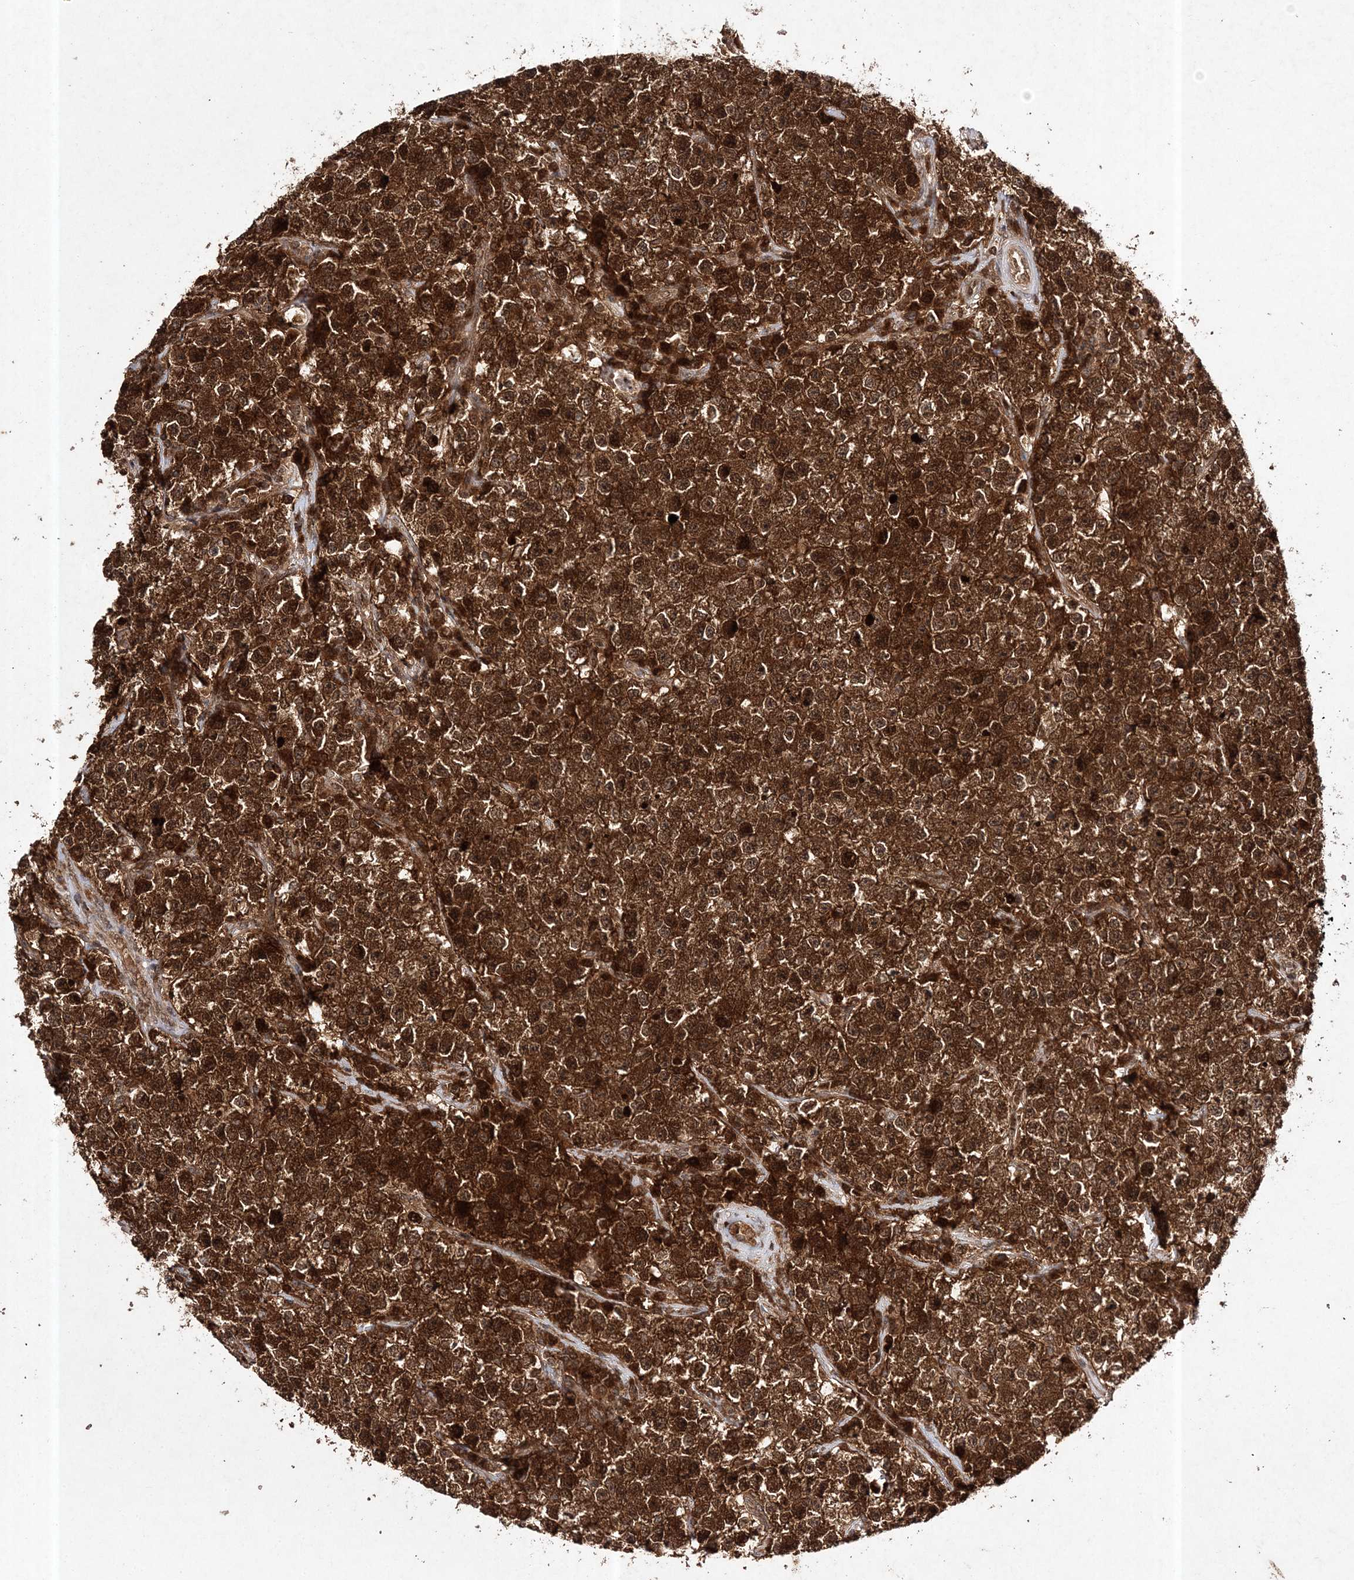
{"staining": {"intensity": "strong", "quantity": ">75%", "location": "cytoplasmic/membranous,nuclear"}, "tissue": "testis cancer", "cell_type": "Tumor cells", "image_type": "cancer", "snomed": [{"axis": "morphology", "description": "Seminoma, NOS"}, {"axis": "topography", "description": "Testis"}], "caption": "Strong cytoplasmic/membranous and nuclear positivity for a protein is present in approximately >75% of tumor cells of testis seminoma using IHC.", "gene": "NIF3L1", "patient": {"sex": "male", "age": 22}}